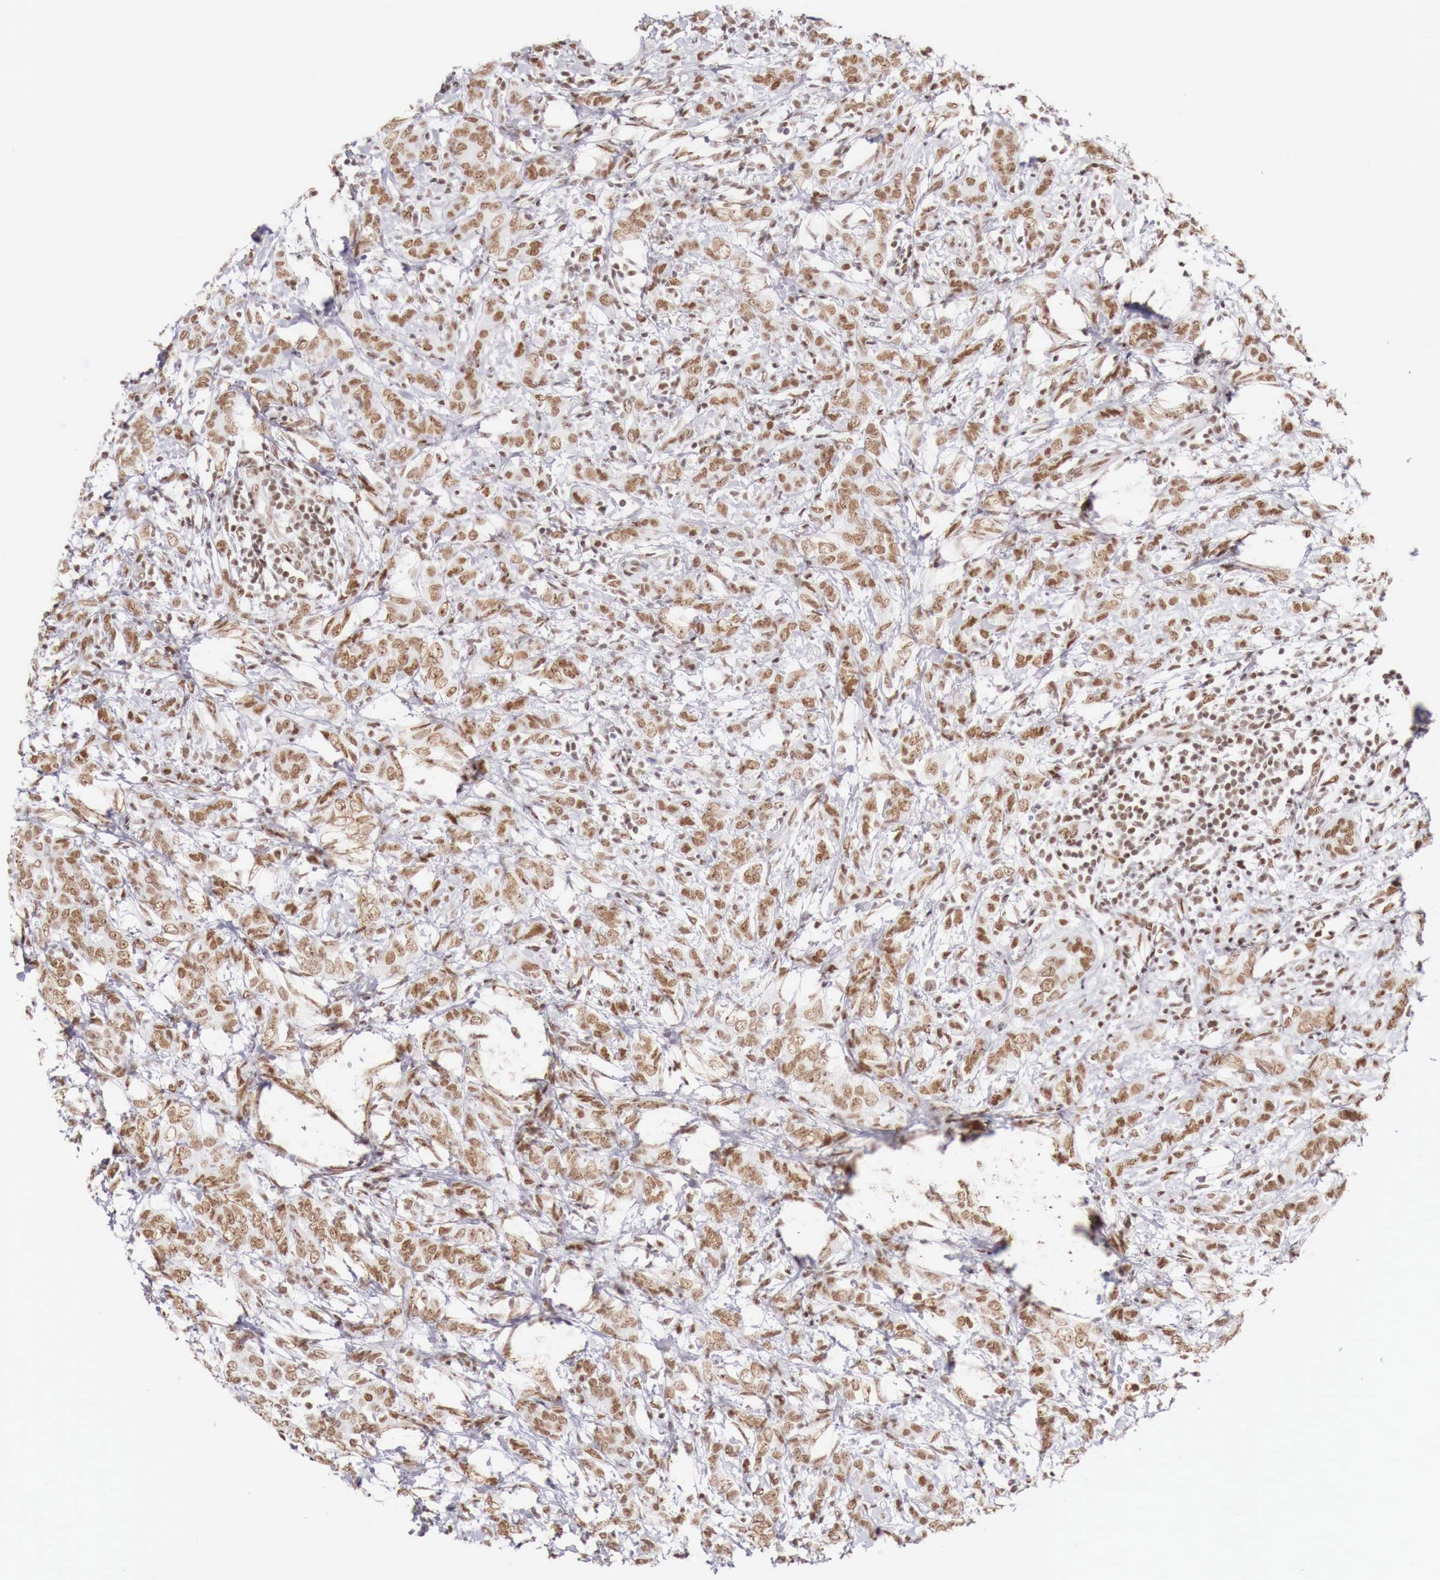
{"staining": {"intensity": "moderate", "quantity": ">75%", "location": "nuclear"}, "tissue": "breast cancer", "cell_type": "Tumor cells", "image_type": "cancer", "snomed": [{"axis": "morphology", "description": "Duct carcinoma"}, {"axis": "topography", "description": "Breast"}], "caption": "Tumor cells reveal medium levels of moderate nuclear staining in approximately >75% of cells in human breast cancer (intraductal carcinoma).", "gene": "PHF14", "patient": {"sex": "female", "age": 53}}